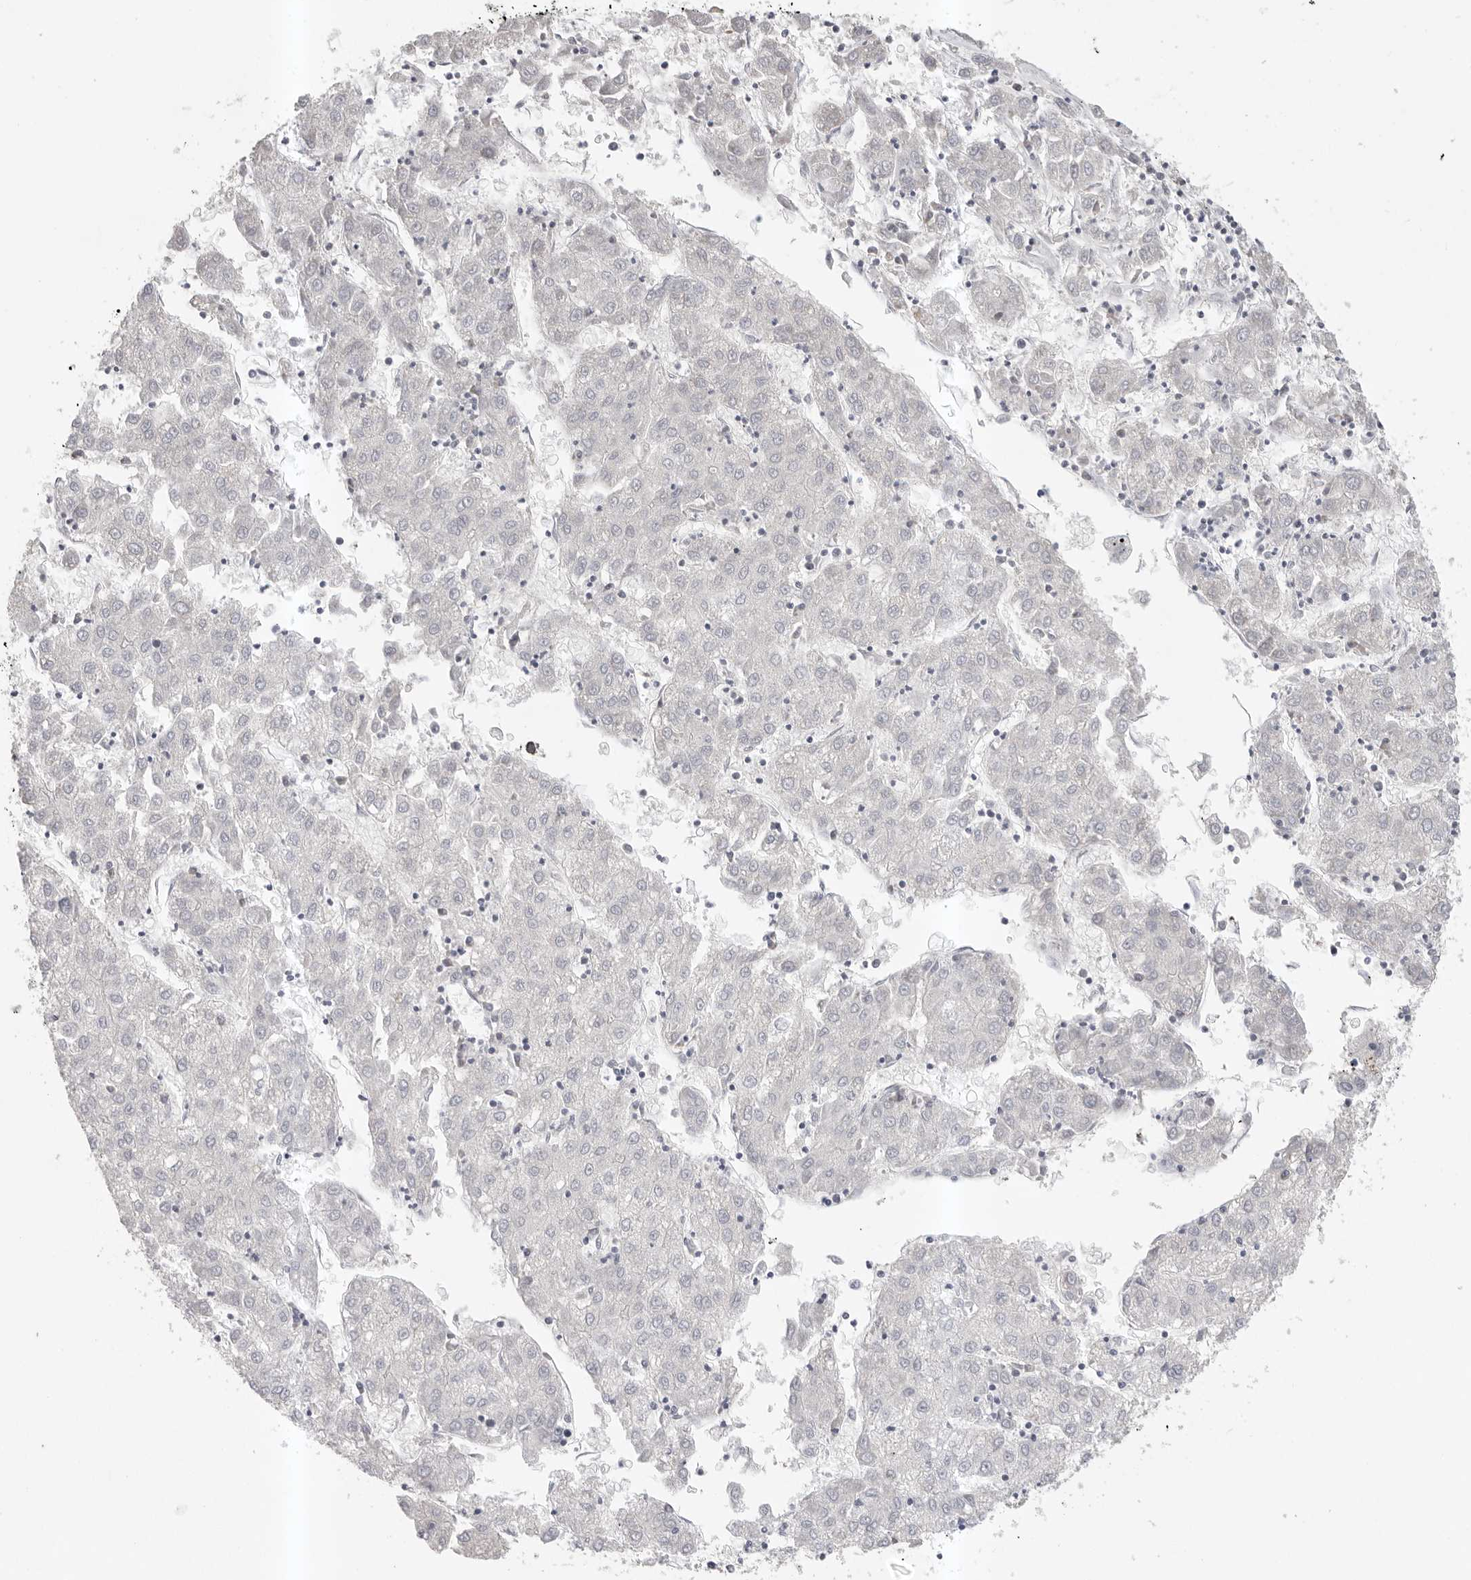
{"staining": {"intensity": "negative", "quantity": "none", "location": "none"}, "tissue": "liver cancer", "cell_type": "Tumor cells", "image_type": "cancer", "snomed": [{"axis": "morphology", "description": "Carcinoma, Hepatocellular, NOS"}, {"axis": "topography", "description": "Liver"}], "caption": "IHC image of neoplastic tissue: human hepatocellular carcinoma (liver) stained with DAB (3,3'-diaminobenzidine) demonstrates no significant protein positivity in tumor cells.", "gene": "TMEM69", "patient": {"sex": "male", "age": 72}}